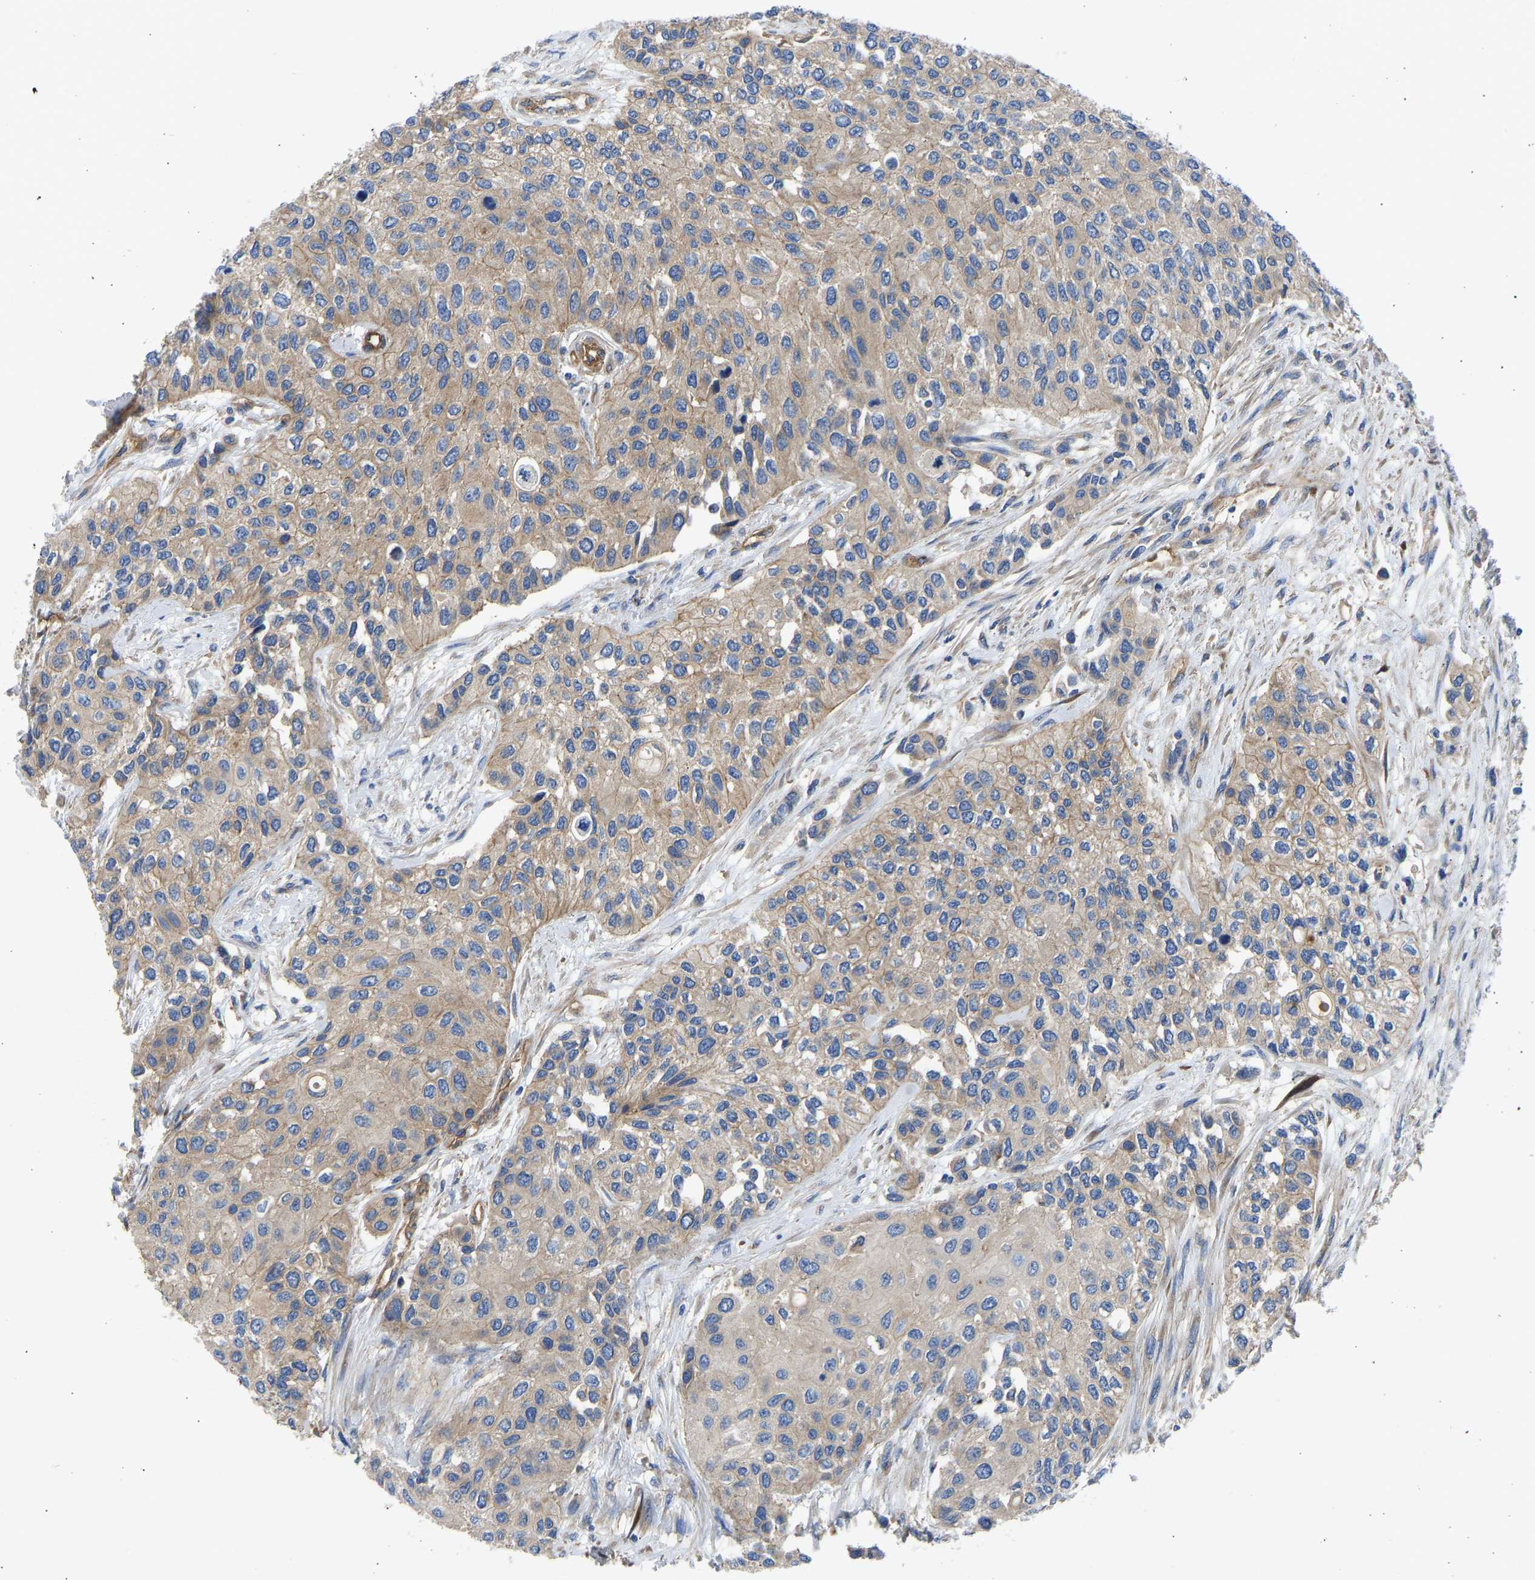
{"staining": {"intensity": "weak", "quantity": ">75%", "location": "cytoplasmic/membranous"}, "tissue": "urothelial cancer", "cell_type": "Tumor cells", "image_type": "cancer", "snomed": [{"axis": "morphology", "description": "Urothelial carcinoma, High grade"}, {"axis": "topography", "description": "Urinary bladder"}], "caption": "High-magnification brightfield microscopy of urothelial cancer stained with DAB (brown) and counterstained with hematoxylin (blue). tumor cells exhibit weak cytoplasmic/membranous staining is seen in approximately>75% of cells.", "gene": "MYO1C", "patient": {"sex": "female", "age": 56}}